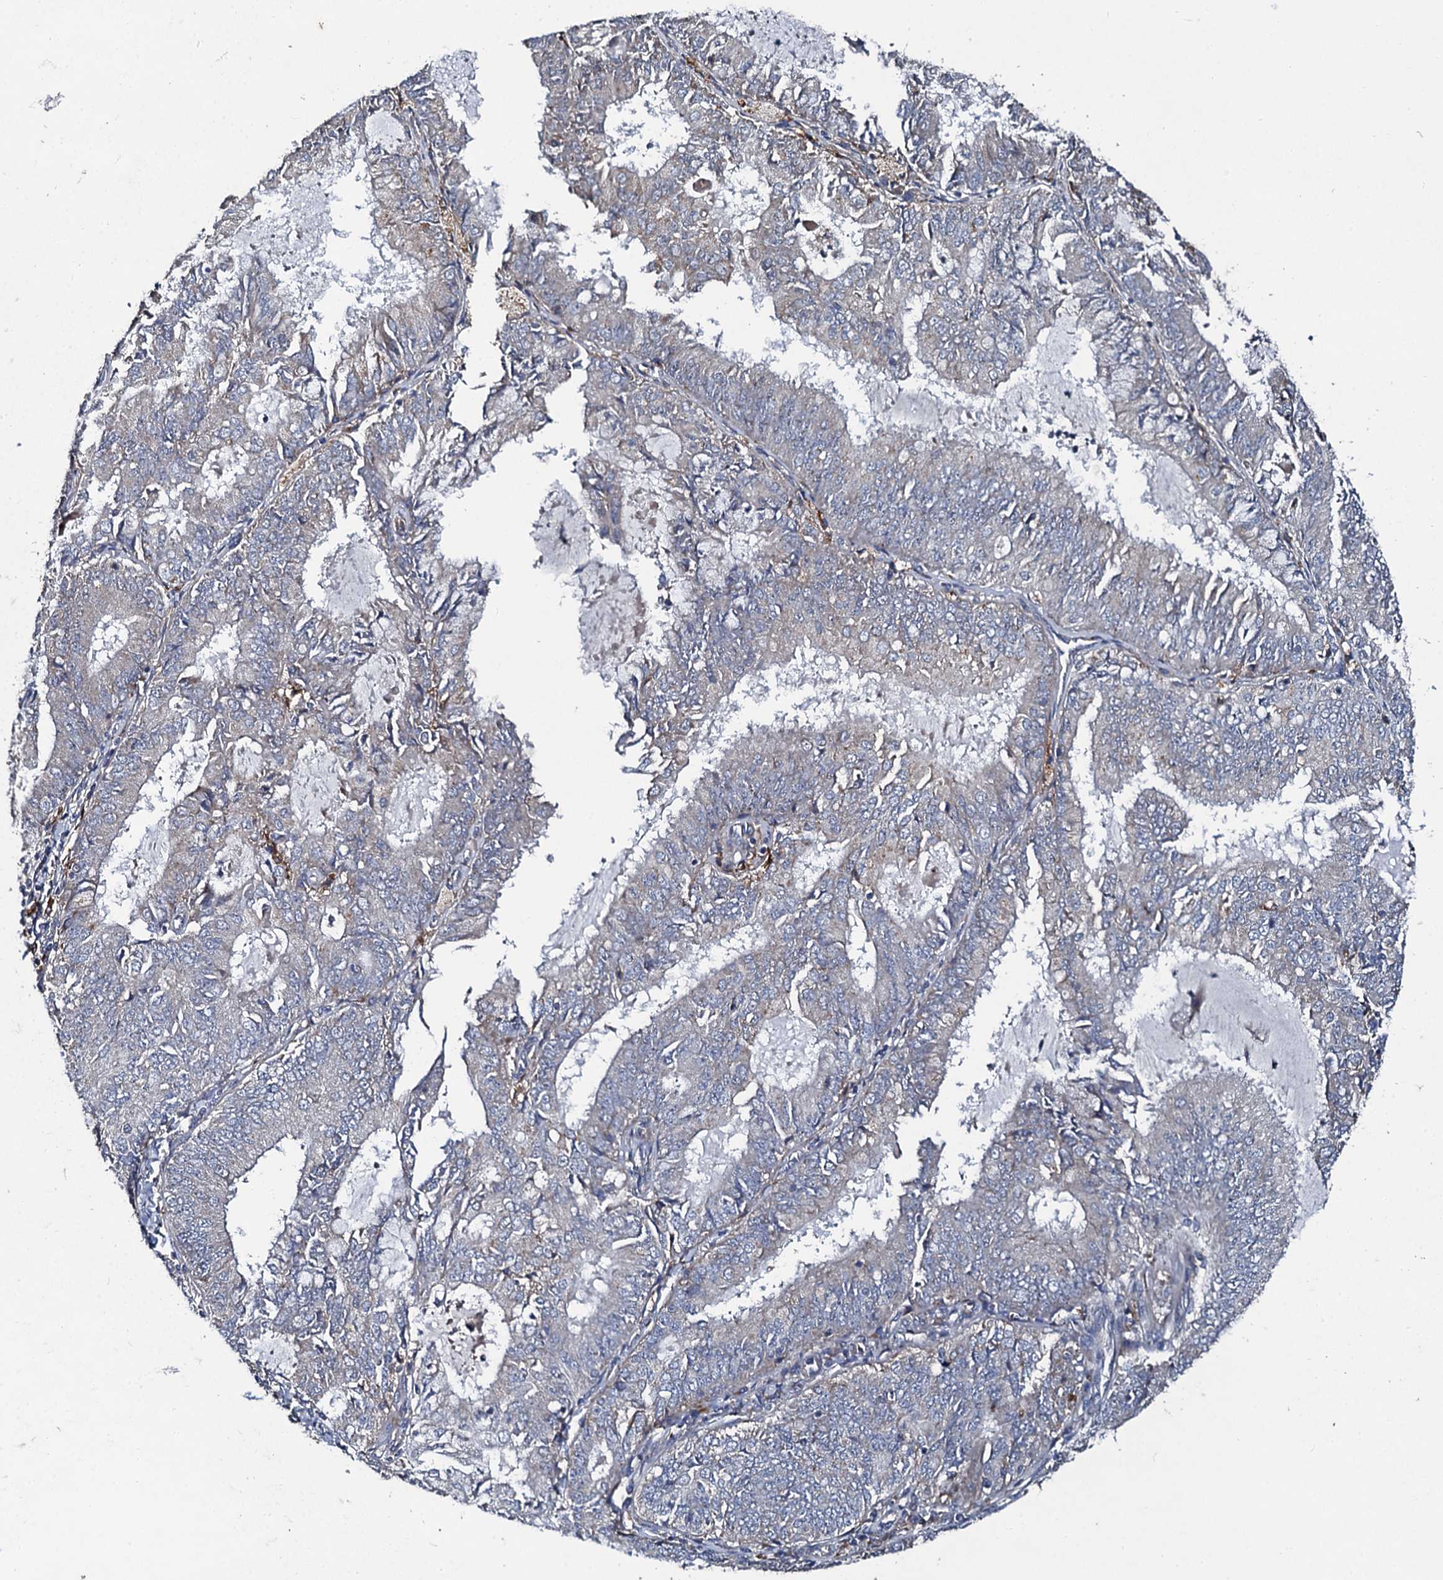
{"staining": {"intensity": "negative", "quantity": "none", "location": "none"}, "tissue": "endometrial cancer", "cell_type": "Tumor cells", "image_type": "cancer", "snomed": [{"axis": "morphology", "description": "Adenocarcinoma, NOS"}, {"axis": "topography", "description": "Endometrium"}], "caption": "Endometrial cancer was stained to show a protein in brown. There is no significant positivity in tumor cells.", "gene": "LRRC28", "patient": {"sex": "female", "age": 57}}